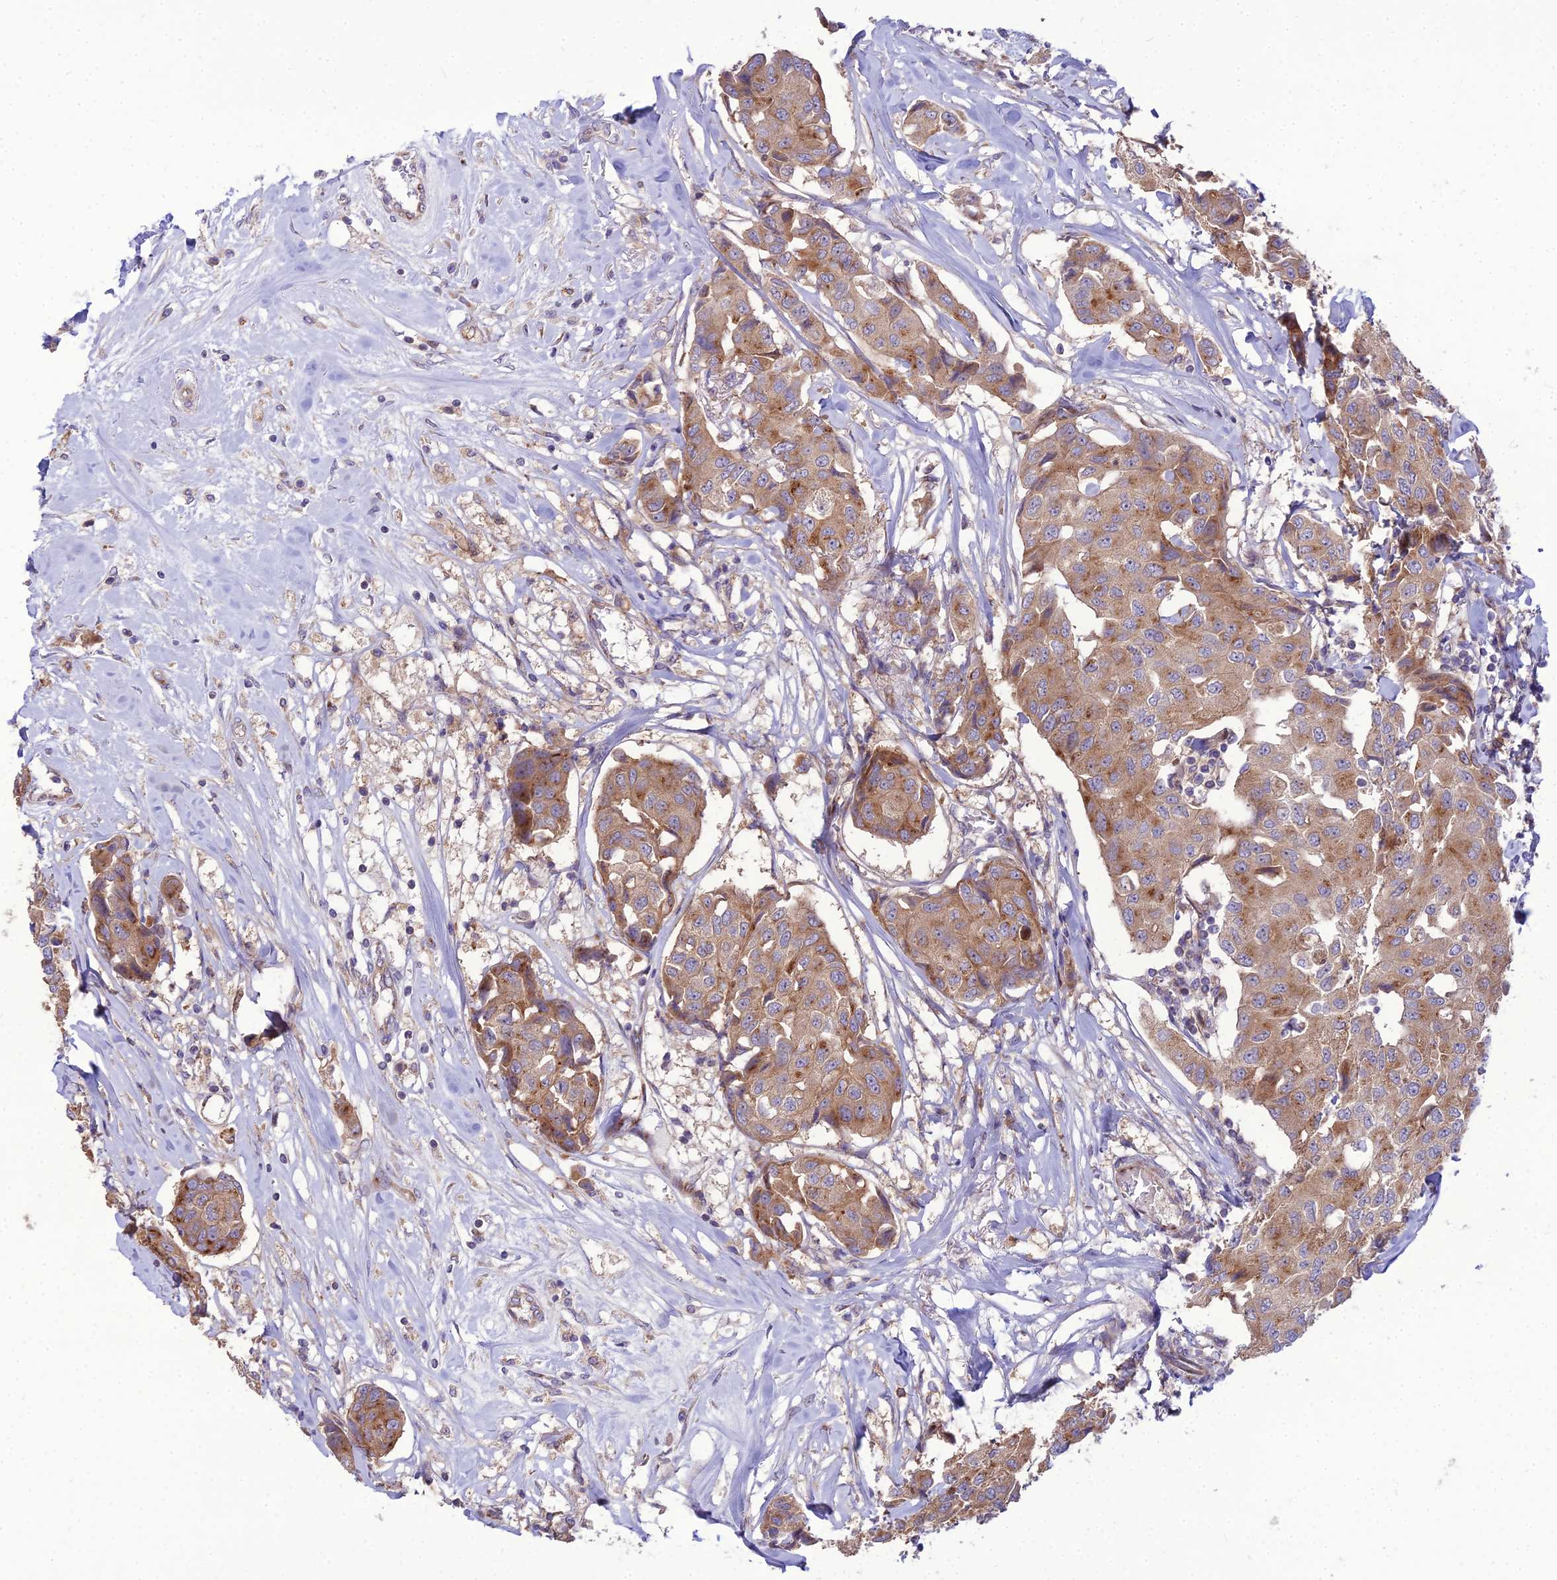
{"staining": {"intensity": "moderate", "quantity": ">75%", "location": "cytoplasmic/membranous"}, "tissue": "breast cancer", "cell_type": "Tumor cells", "image_type": "cancer", "snomed": [{"axis": "morphology", "description": "Duct carcinoma"}, {"axis": "topography", "description": "Breast"}], "caption": "Protein expression analysis of infiltrating ductal carcinoma (breast) displays moderate cytoplasmic/membranous positivity in about >75% of tumor cells.", "gene": "SPRYD7", "patient": {"sex": "female", "age": 80}}